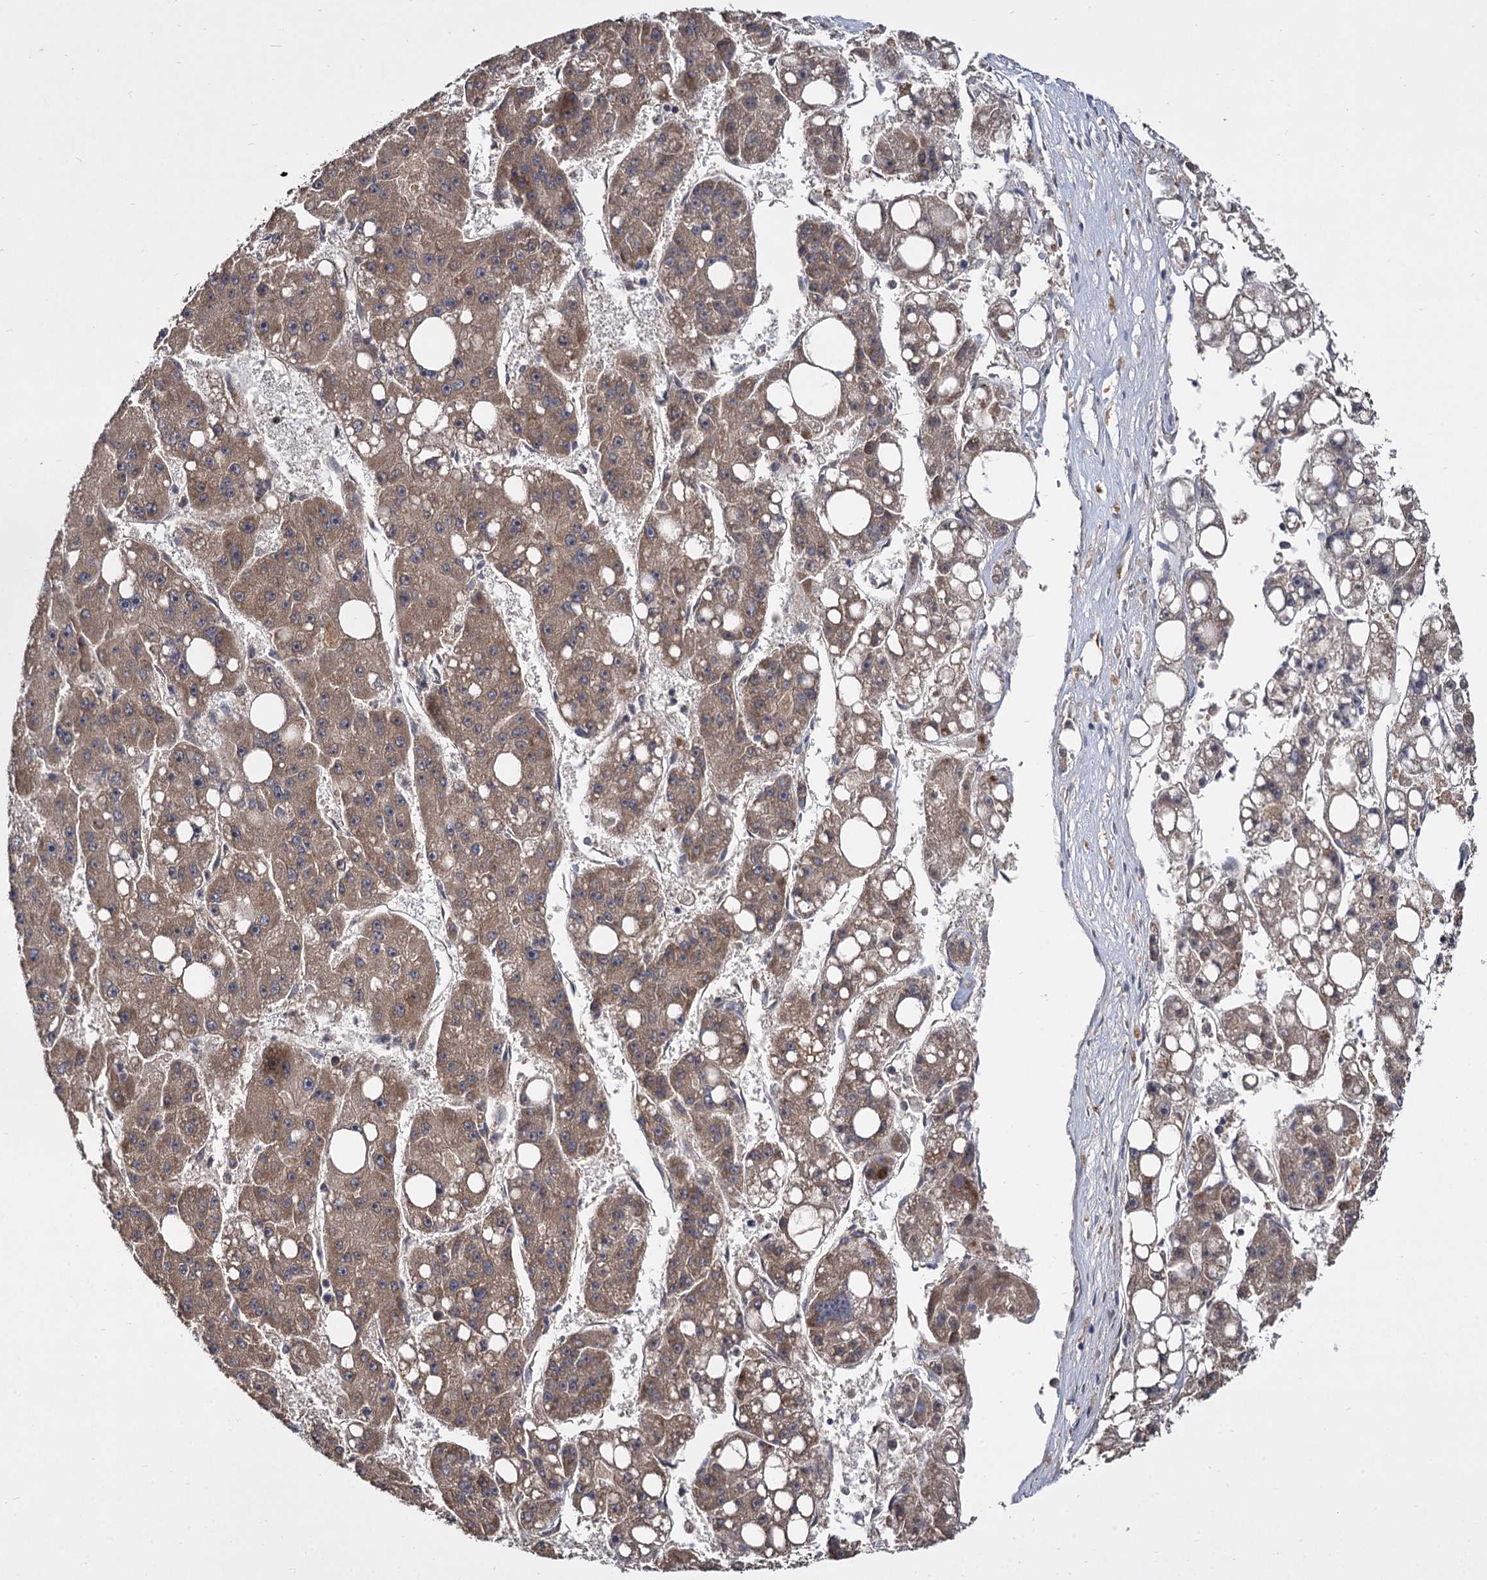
{"staining": {"intensity": "weak", "quantity": ">75%", "location": "cytoplasmic/membranous"}, "tissue": "liver cancer", "cell_type": "Tumor cells", "image_type": "cancer", "snomed": [{"axis": "morphology", "description": "Carcinoma, Hepatocellular, NOS"}, {"axis": "topography", "description": "Liver"}], "caption": "DAB (3,3'-diaminobenzidine) immunohistochemical staining of liver cancer reveals weak cytoplasmic/membranous protein expression in approximately >75% of tumor cells. Immunohistochemistry (ihc) stains the protein in brown and the nuclei are stained blue.", "gene": "INPPL1", "patient": {"sex": "female", "age": 61}}